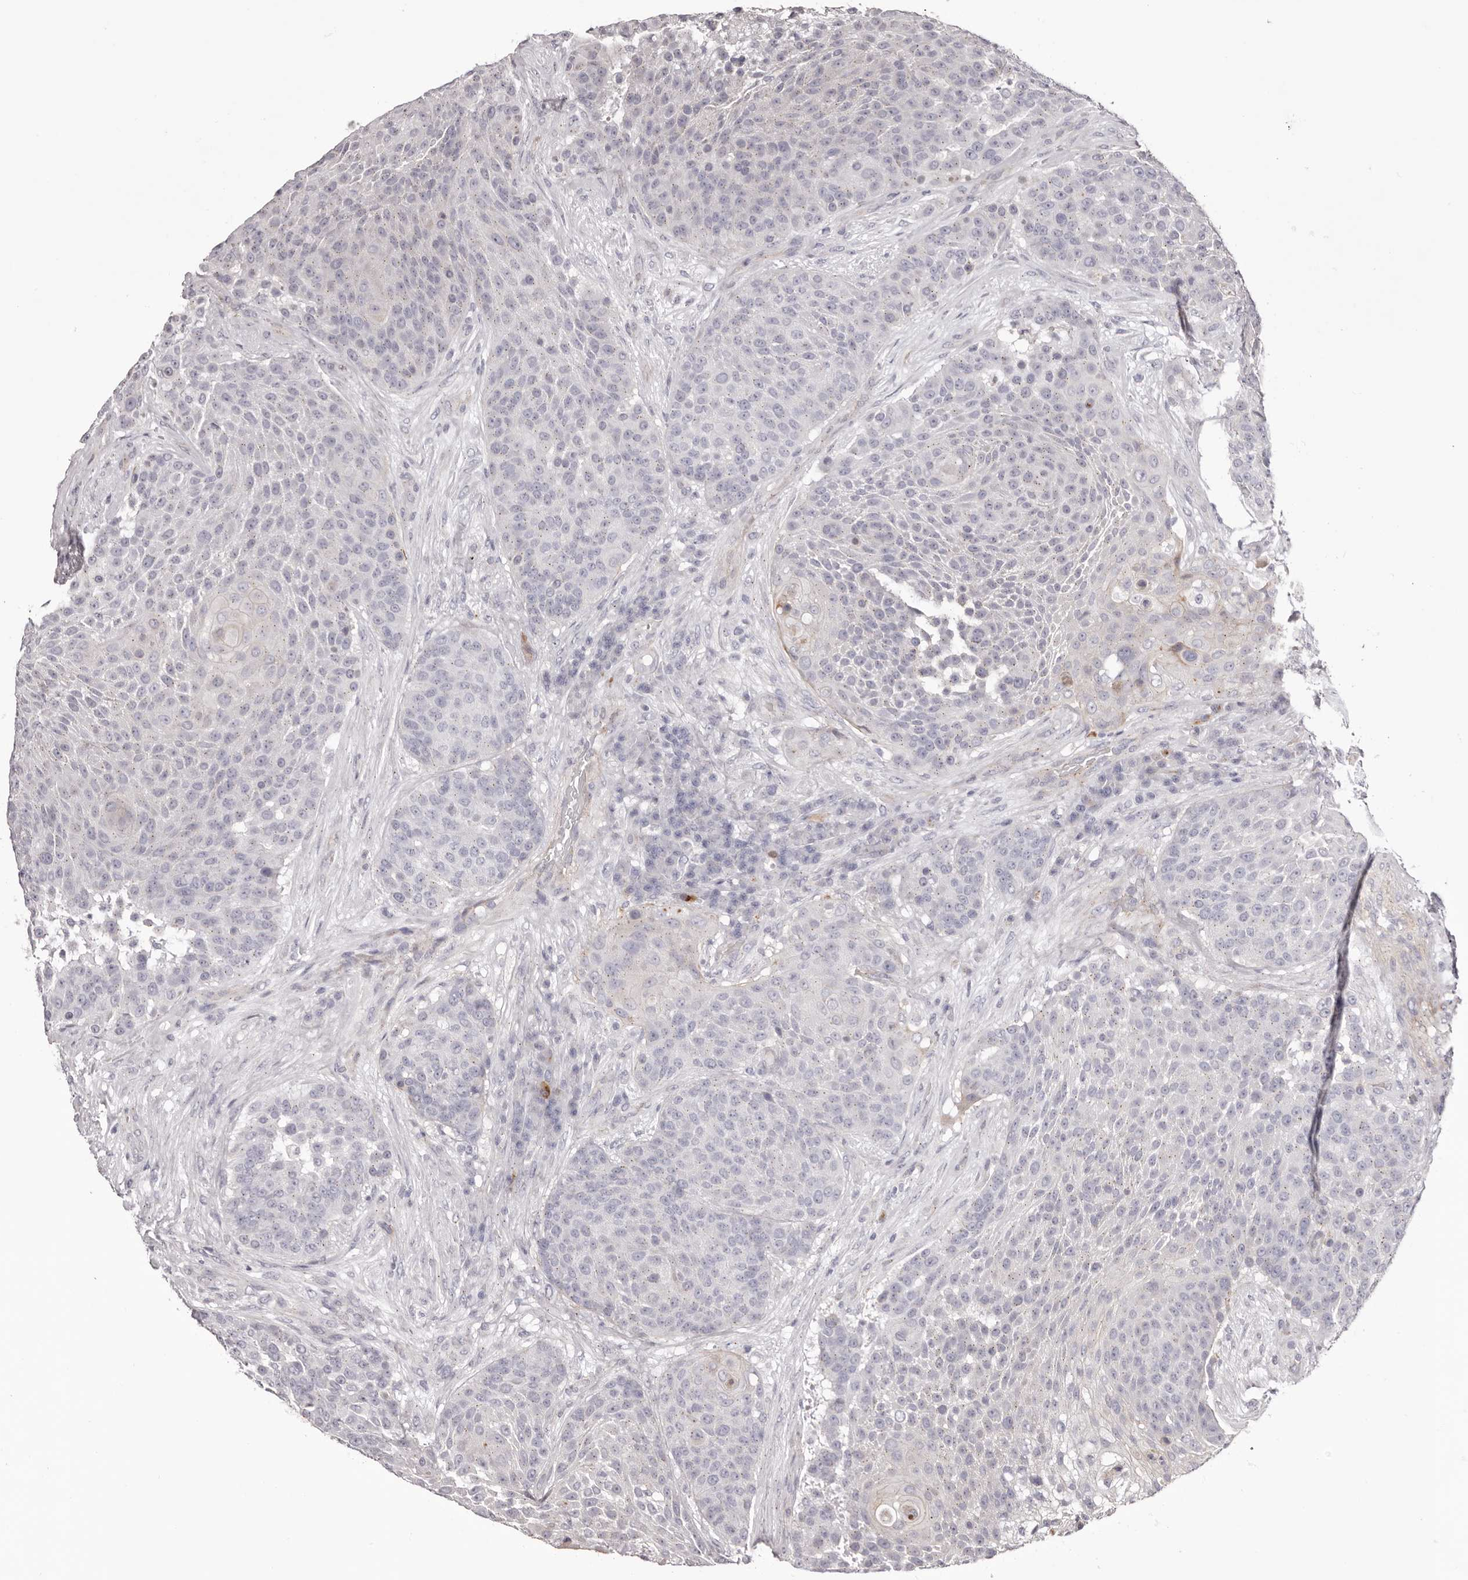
{"staining": {"intensity": "negative", "quantity": "none", "location": "none"}, "tissue": "urothelial cancer", "cell_type": "Tumor cells", "image_type": "cancer", "snomed": [{"axis": "morphology", "description": "Urothelial carcinoma, High grade"}, {"axis": "topography", "description": "Urinary bladder"}], "caption": "Immunohistochemistry of human urothelial carcinoma (high-grade) shows no positivity in tumor cells. (DAB immunohistochemistry, high magnification).", "gene": "PEG10", "patient": {"sex": "female", "age": 63}}